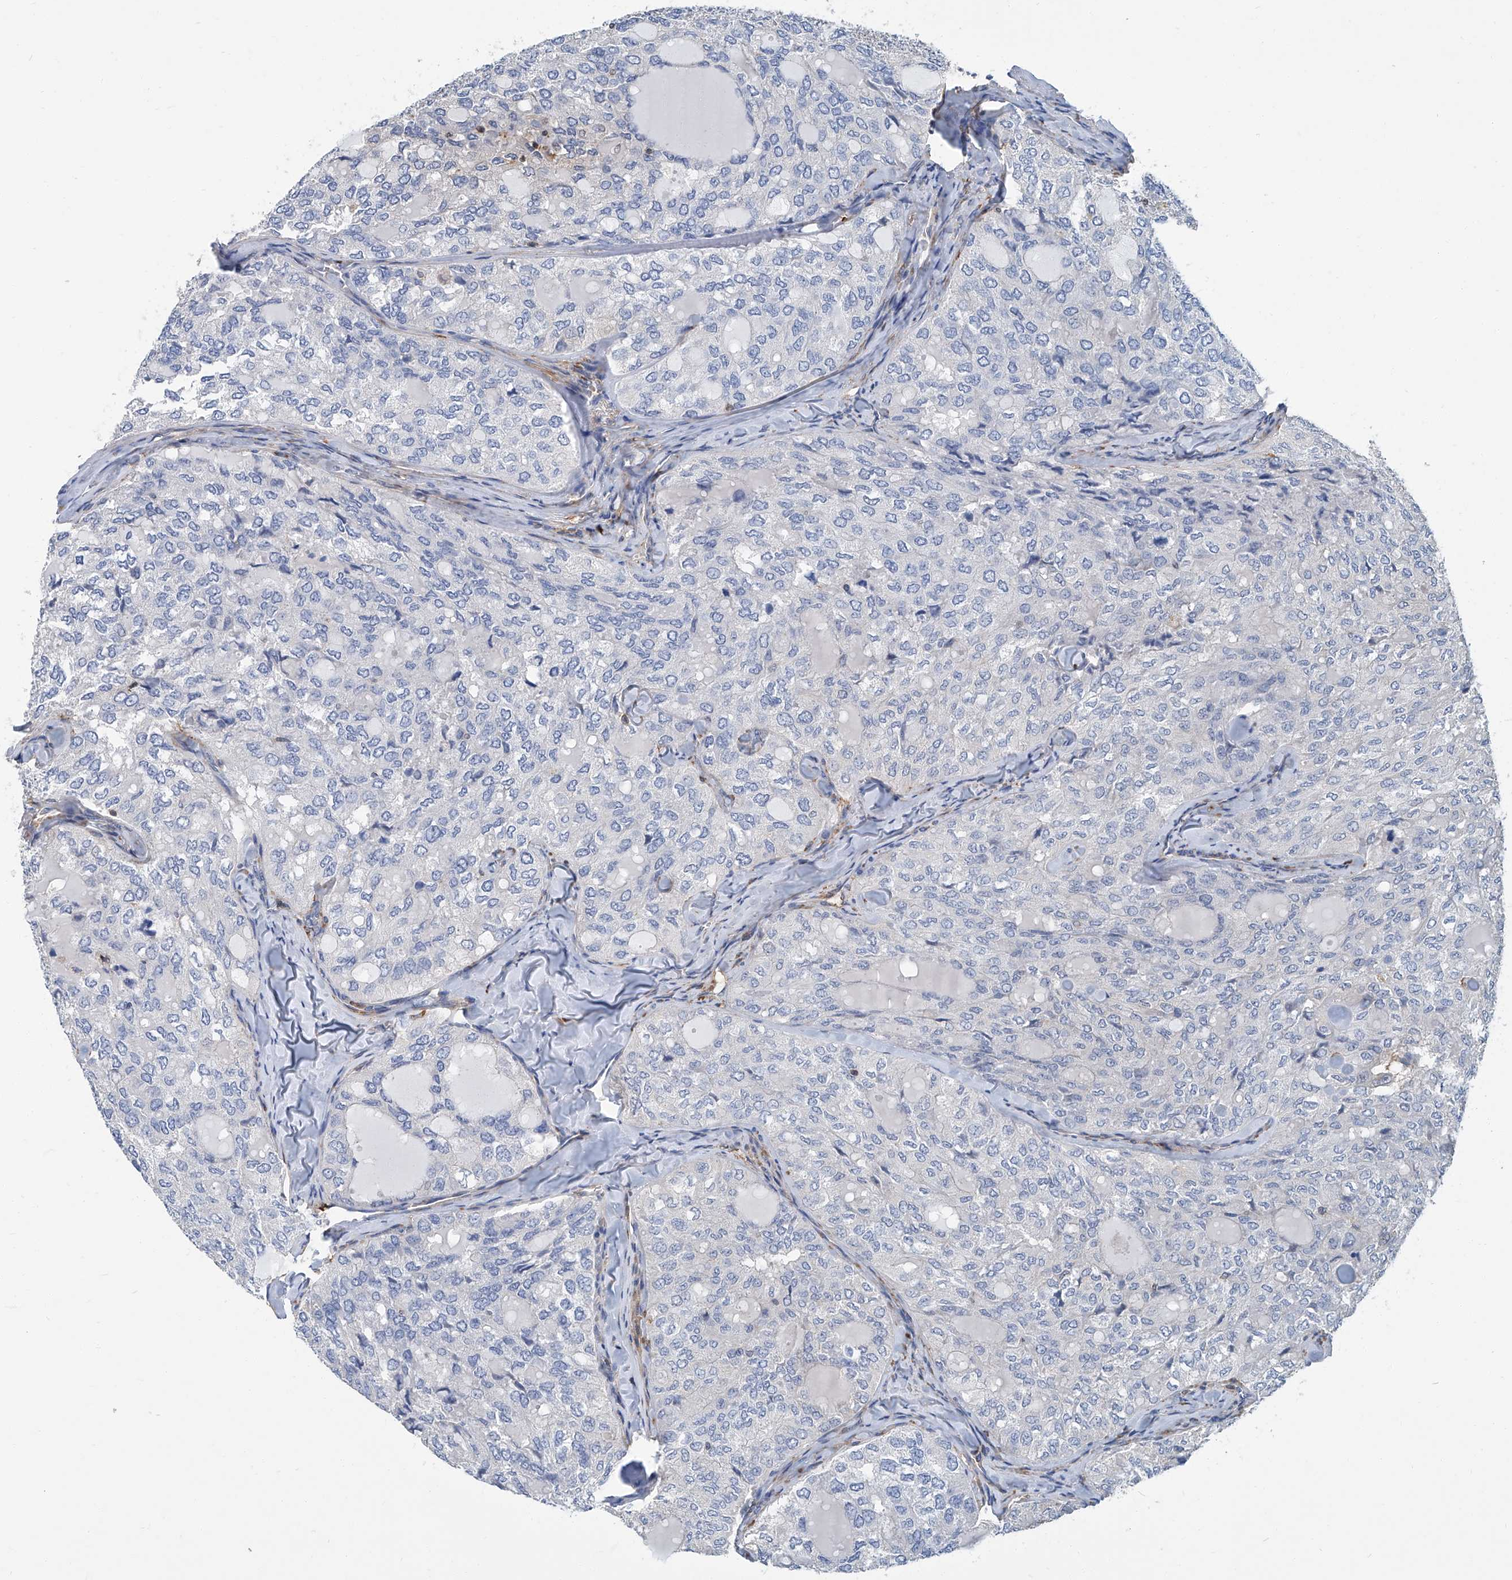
{"staining": {"intensity": "negative", "quantity": "none", "location": "none"}, "tissue": "thyroid cancer", "cell_type": "Tumor cells", "image_type": "cancer", "snomed": [{"axis": "morphology", "description": "Follicular adenoma carcinoma, NOS"}, {"axis": "topography", "description": "Thyroid gland"}], "caption": "Immunohistochemical staining of follicular adenoma carcinoma (thyroid) demonstrates no significant staining in tumor cells. The staining was performed using DAB (3,3'-diaminobenzidine) to visualize the protein expression in brown, while the nuclei were stained in blue with hematoxylin (Magnification: 20x).", "gene": "PSMB10", "patient": {"sex": "male", "age": 75}}